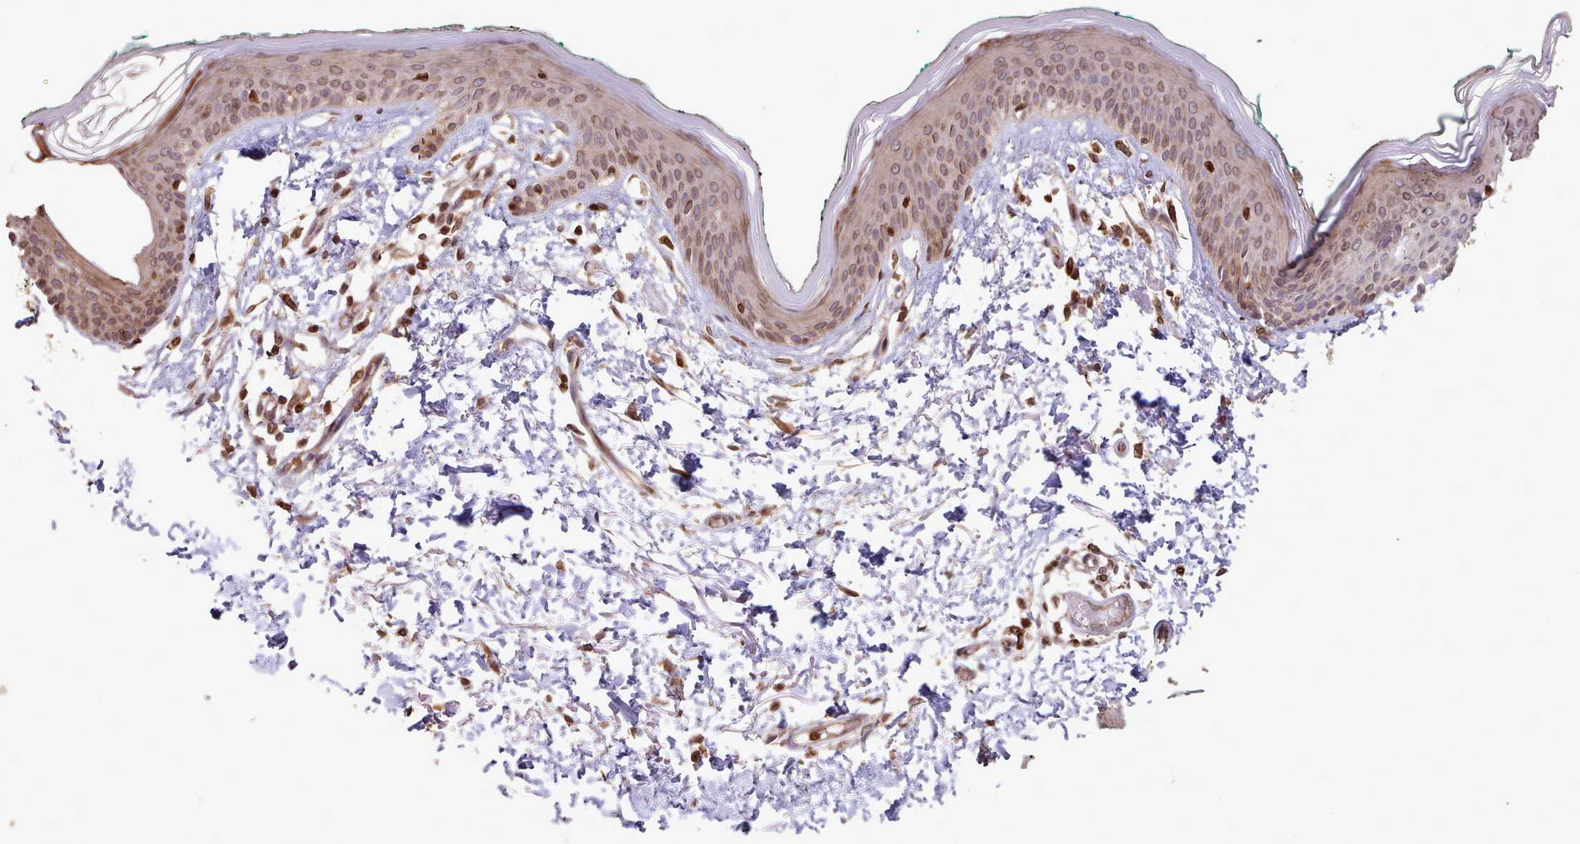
{"staining": {"intensity": "moderate", "quantity": ">75%", "location": "cytoplasmic/membranous,nuclear"}, "tissue": "skin", "cell_type": "Fibroblasts", "image_type": "normal", "snomed": [{"axis": "morphology", "description": "Normal tissue, NOS"}, {"axis": "morphology", "description": "Malignant melanoma, NOS"}, {"axis": "topography", "description": "Skin"}], "caption": "Immunohistochemistry (IHC) (DAB (3,3'-diaminobenzidine)) staining of benign skin displays moderate cytoplasmic/membranous,nuclear protein expression in approximately >75% of fibroblasts.", "gene": "TOR1AIP1", "patient": {"sex": "male", "age": 62}}